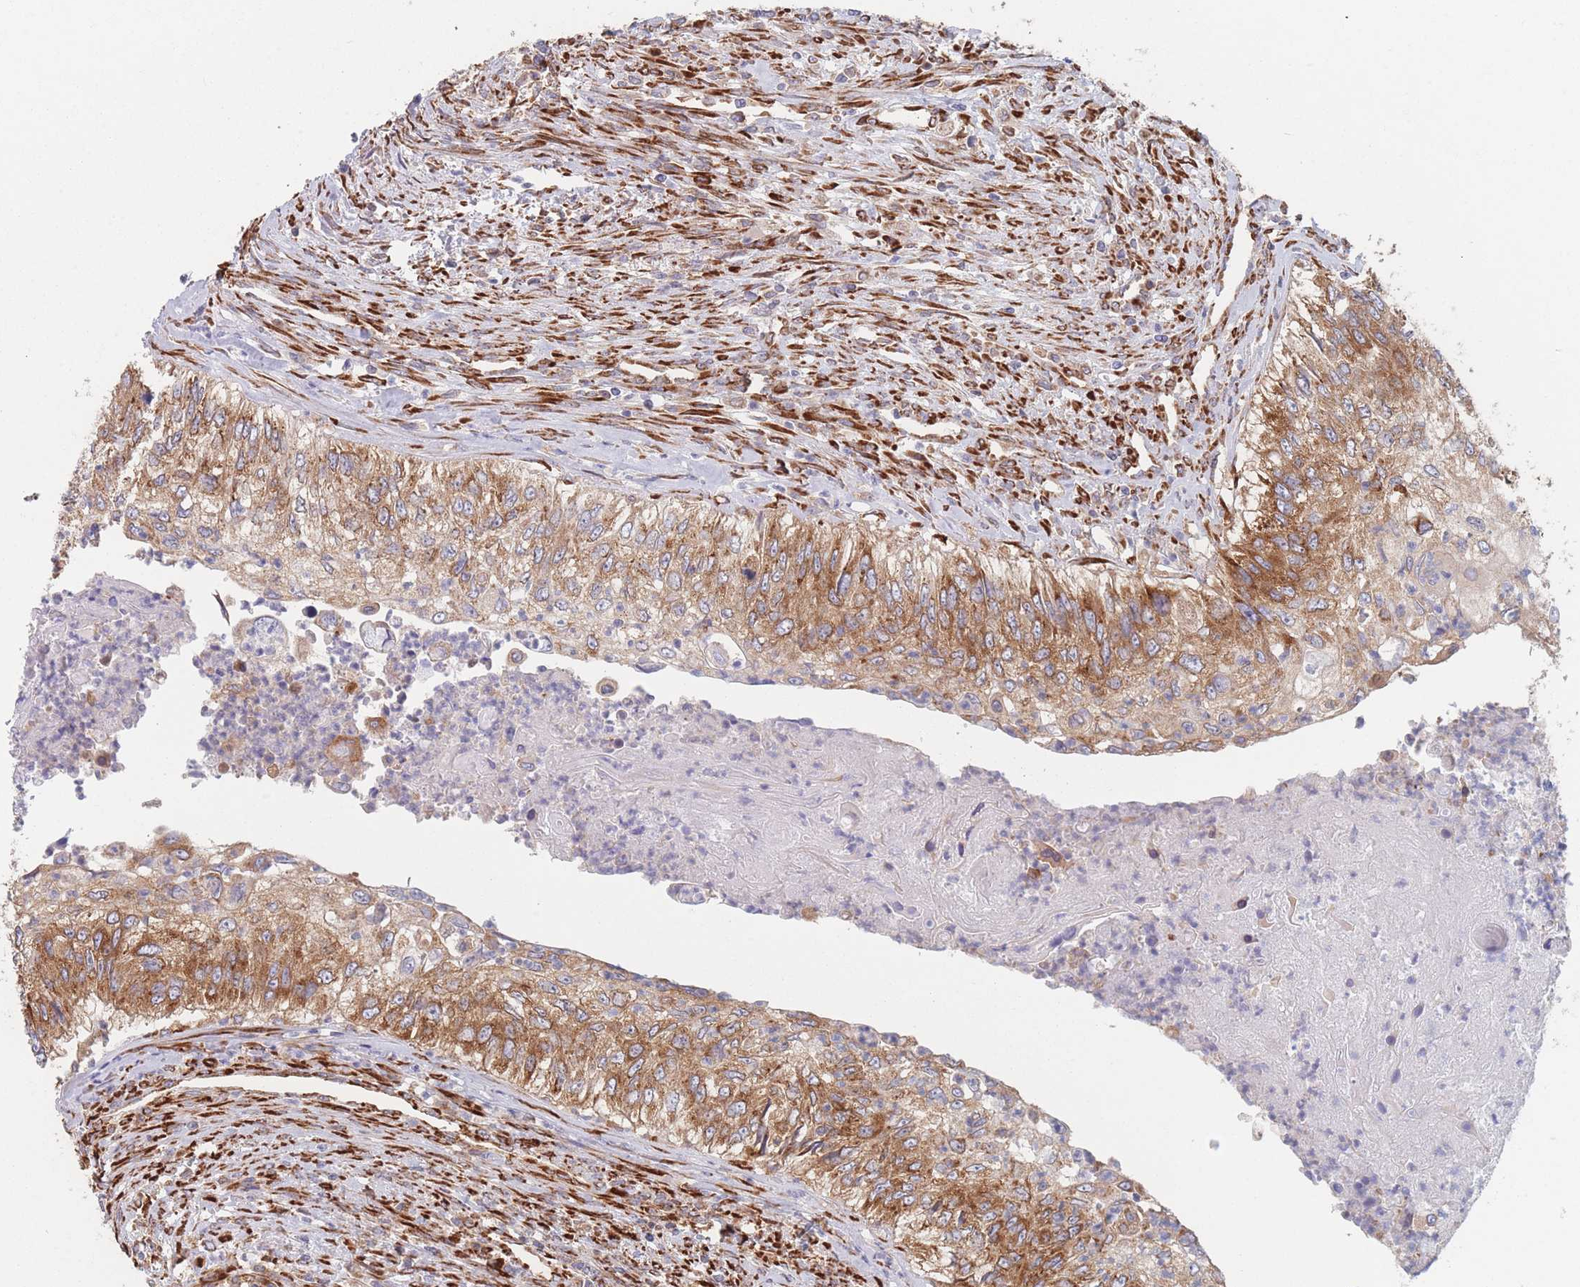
{"staining": {"intensity": "moderate", "quantity": ">75%", "location": "cytoplasmic/membranous"}, "tissue": "urothelial cancer", "cell_type": "Tumor cells", "image_type": "cancer", "snomed": [{"axis": "morphology", "description": "Urothelial carcinoma, High grade"}, {"axis": "topography", "description": "Urinary bladder"}], "caption": "Protein expression analysis of human high-grade urothelial carcinoma reveals moderate cytoplasmic/membranous staining in approximately >75% of tumor cells.", "gene": "EEF1B2", "patient": {"sex": "female", "age": 60}}